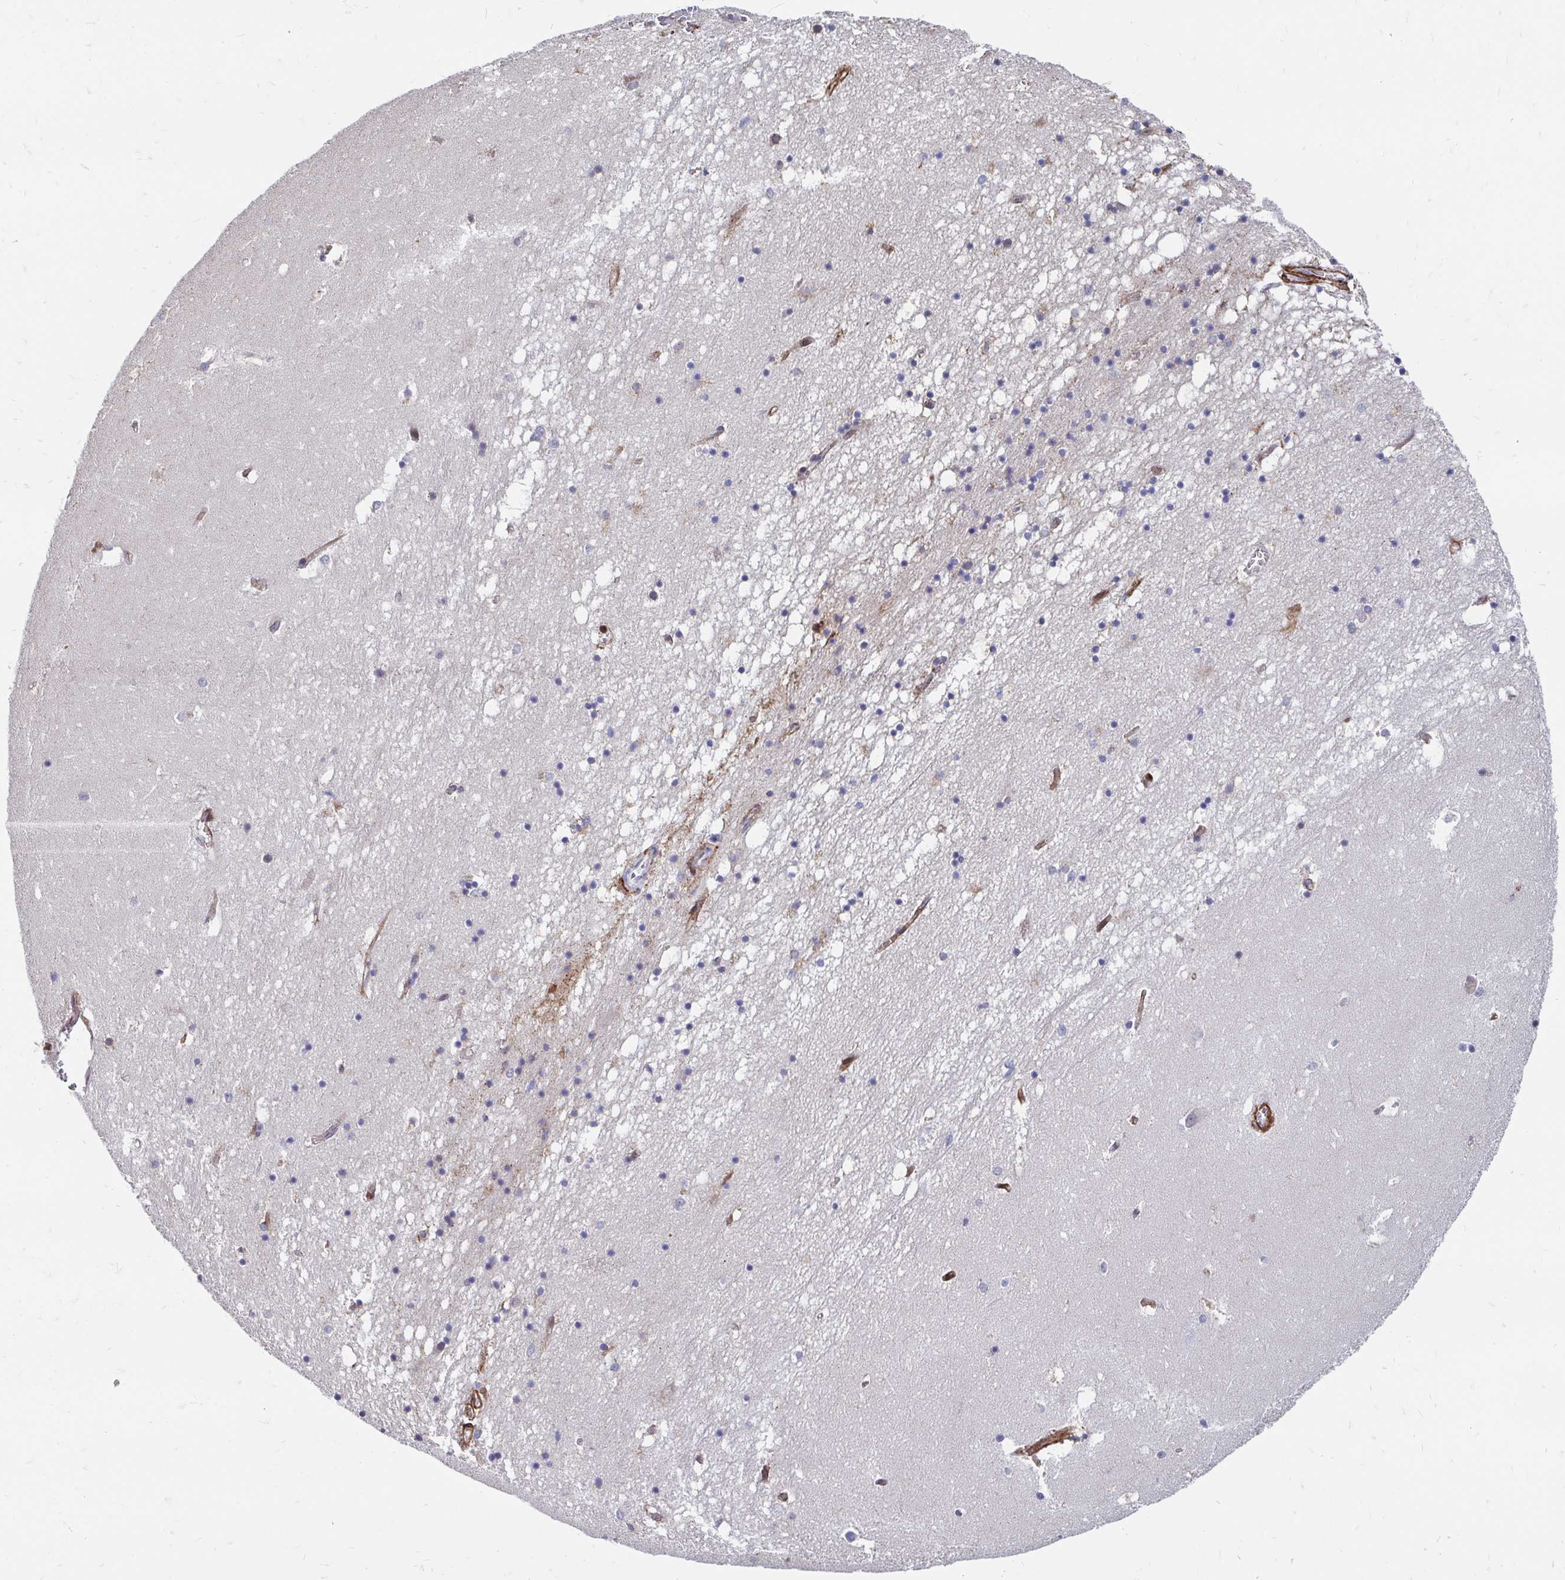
{"staining": {"intensity": "negative", "quantity": "none", "location": "none"}, "tissue": "hippocampus", "cell_type": "Glial cells", "image_type": "normal", "snomed": [{"axis": "morphology", "description": "Normal tissue, NOS"}, {"axis": "topography", "description": "Hippocampus"}], "caption": "High magnification brightfield microscopy of normal hippocampus stained with DAB (brown) and counterstained with hematoxylin (blue): glial cells show no significant expression. Nuclei are stained in blue.", "gene": "CDKL1", "patient": {"sex": "male", "age": 58}}